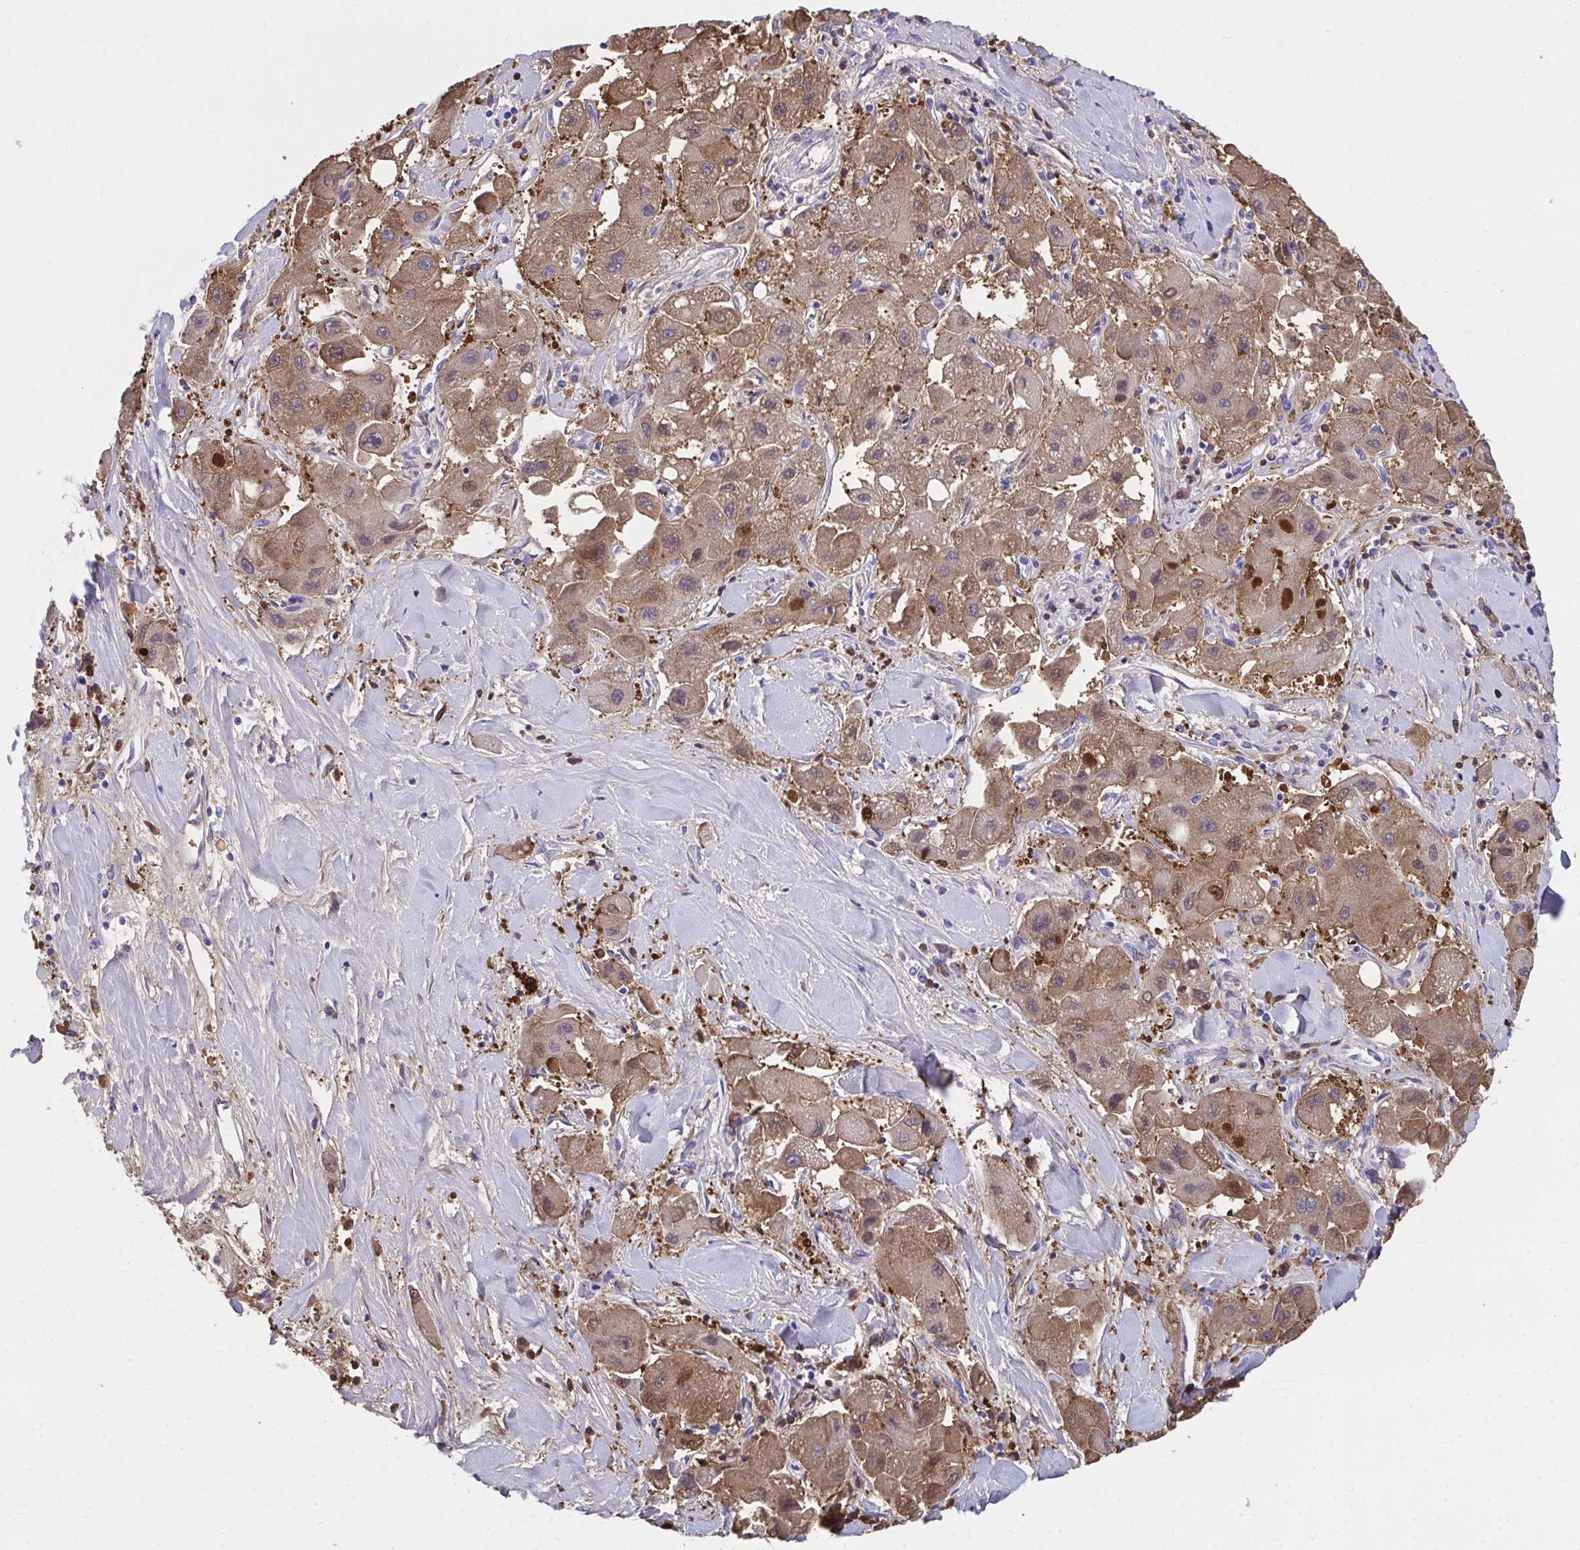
{"staining": {"intensity": "moderate", "quantity": ">75%", "location": "cytoplasmic/membranous"}, "tissue": "liver cancer", "cell_type": "Tumor cells", "image_type": "cancer", "snomed": [{"axis": "morphology", "description": "Carcinoma, Hepatocellular, NOS"}, {"axis": "topography", "description": "Liver"}], "caption": "This is a photomicrograph of immunohistochemistry (IHC) staining of liver cancer, which shows moderate staining in the cytoplasmic/membranous of tumor cells.", "gene": "HGD", "patient": {"sex": "male", "age": 24}}